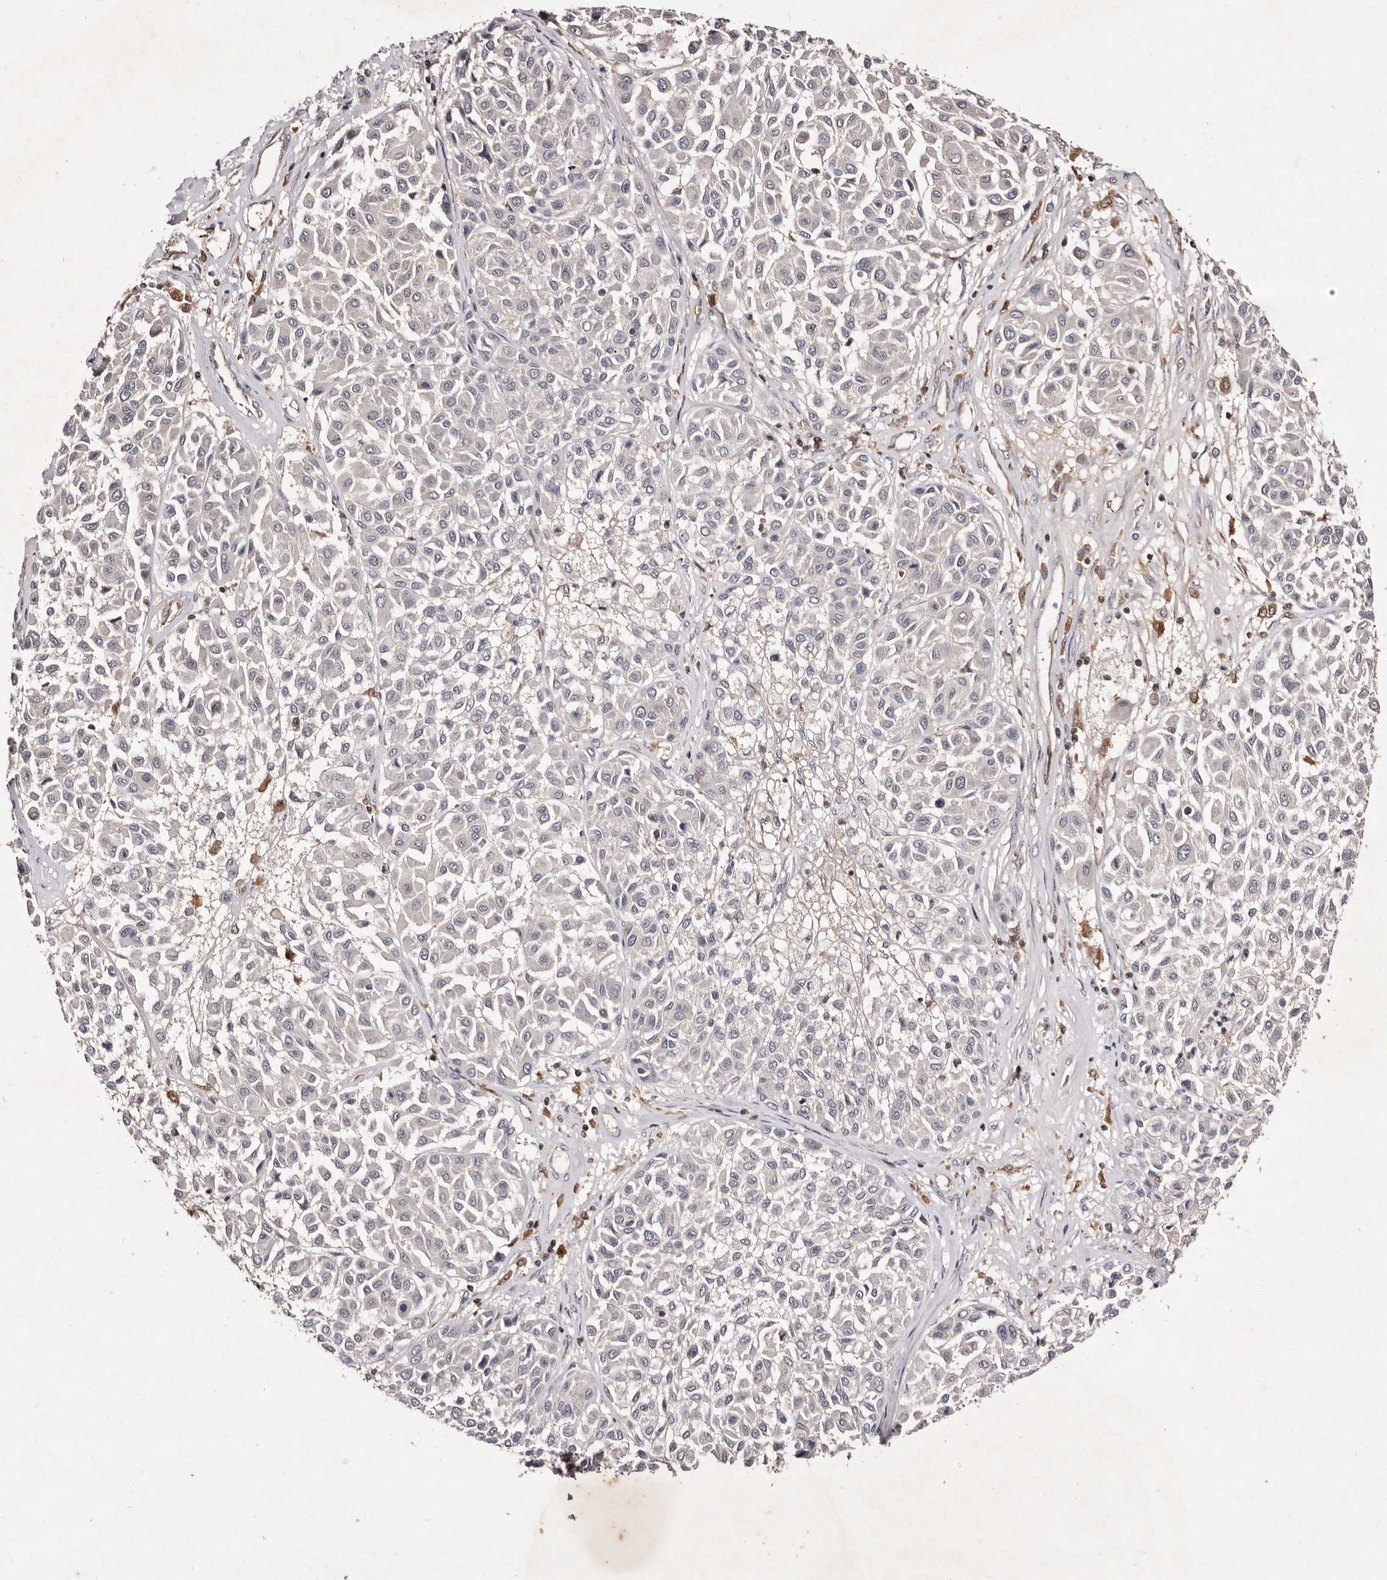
{"staining": {"intensity": "negative", "quantity": "none", "location": "none"}, "tissue": "melanoma", "cell_type": "Tumor cells", "image_type": "cancer", "snomed": [{"axis": "morphology", "description": "Malignant melanoma, Metastatic site"}, {"axis": "topography", "description": "Soft tissue"}], "caption": "Immunohistochemistry of melanoma displays no expression in tumor cells. The staining is performed using DAB brown chromogen with nuclei counter-stained in using hematoxylin.", "gene": "GIMAP4", "patient": {"sex": "male", "age": 41}}